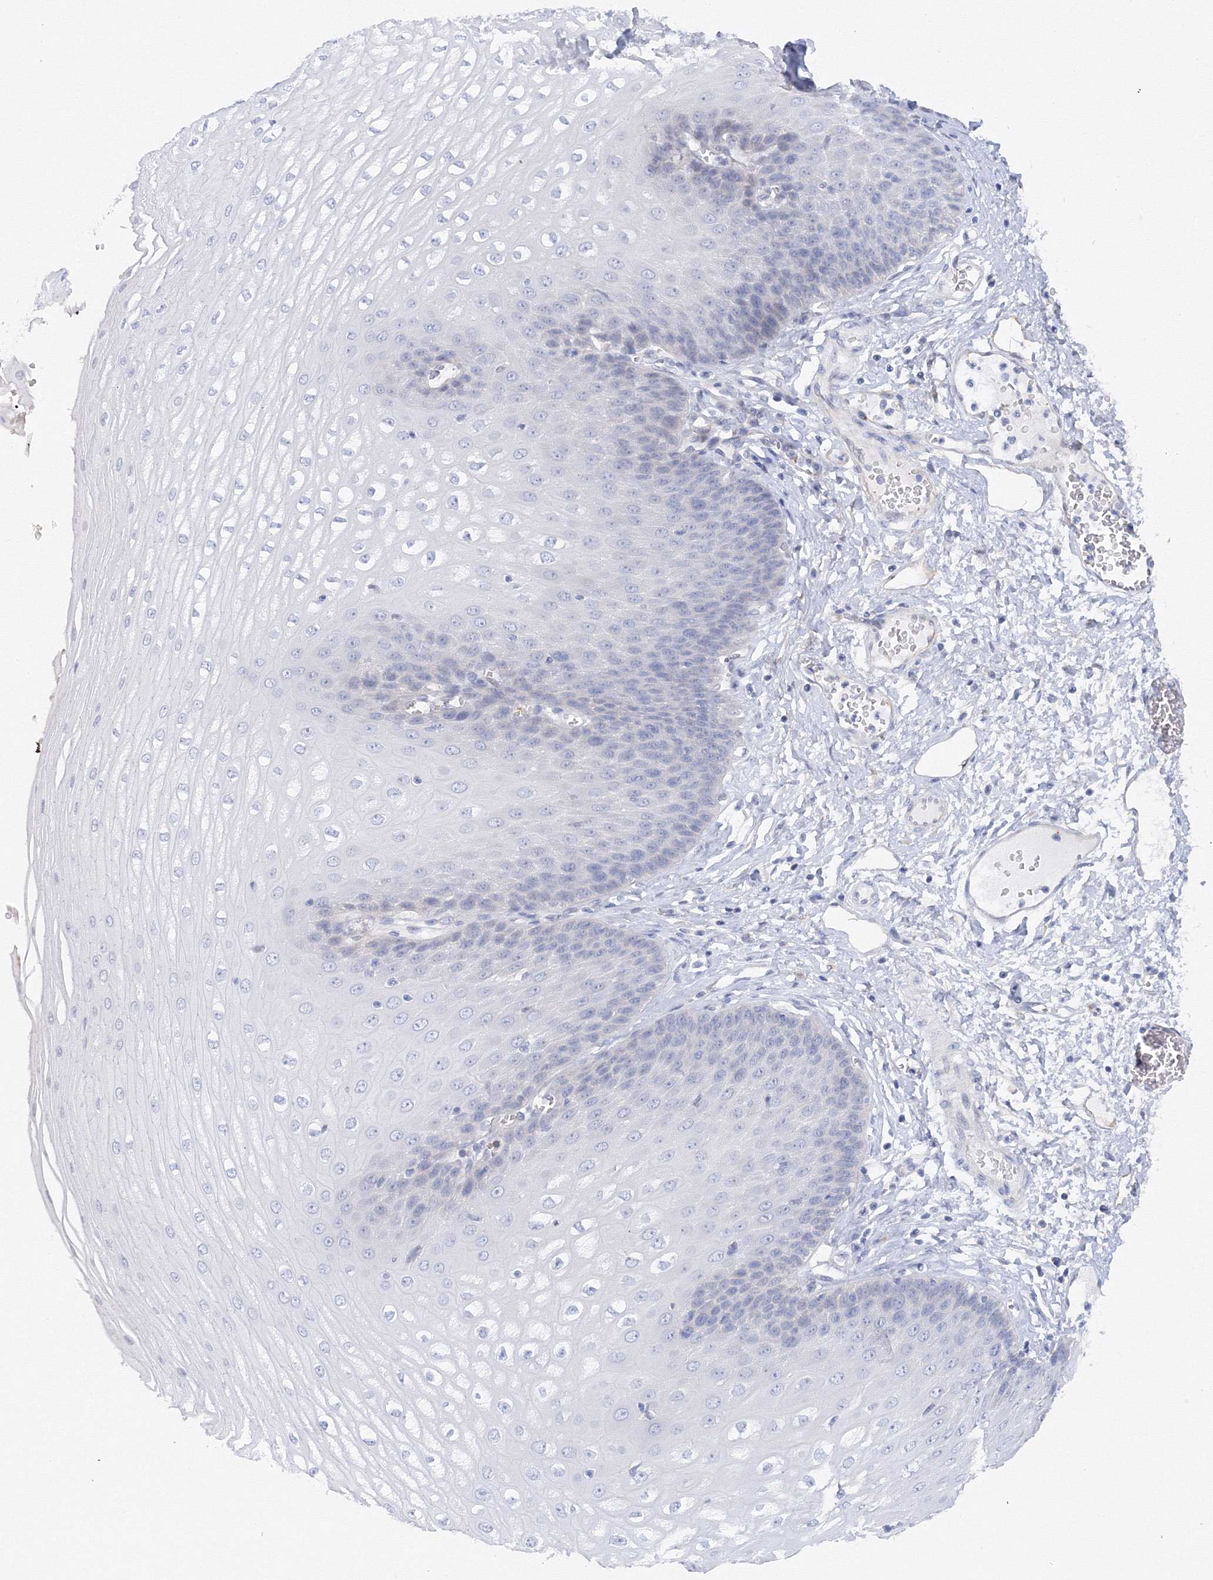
{"staining": {"intensity": "negative", "quantity": "none", "location": "none"}, "tissue": "esophagus", "cell_type": "Squamous epithelial cells", "image_type": "normal", "snomed": [{"axis": "morphology", "description": "Normal tissue, NOS"}, {"axis": "topography", "description": "Esophagus"}], "caption": "This image is of unremarkable esophagus stained with immunohistochemistry to label a protein in brown with the nuclei are counter-stained blue. There is no positivity in squamous epithelial cells.", "gene": "TAMM41", "patient": {"sex": "male", "age": 60}}